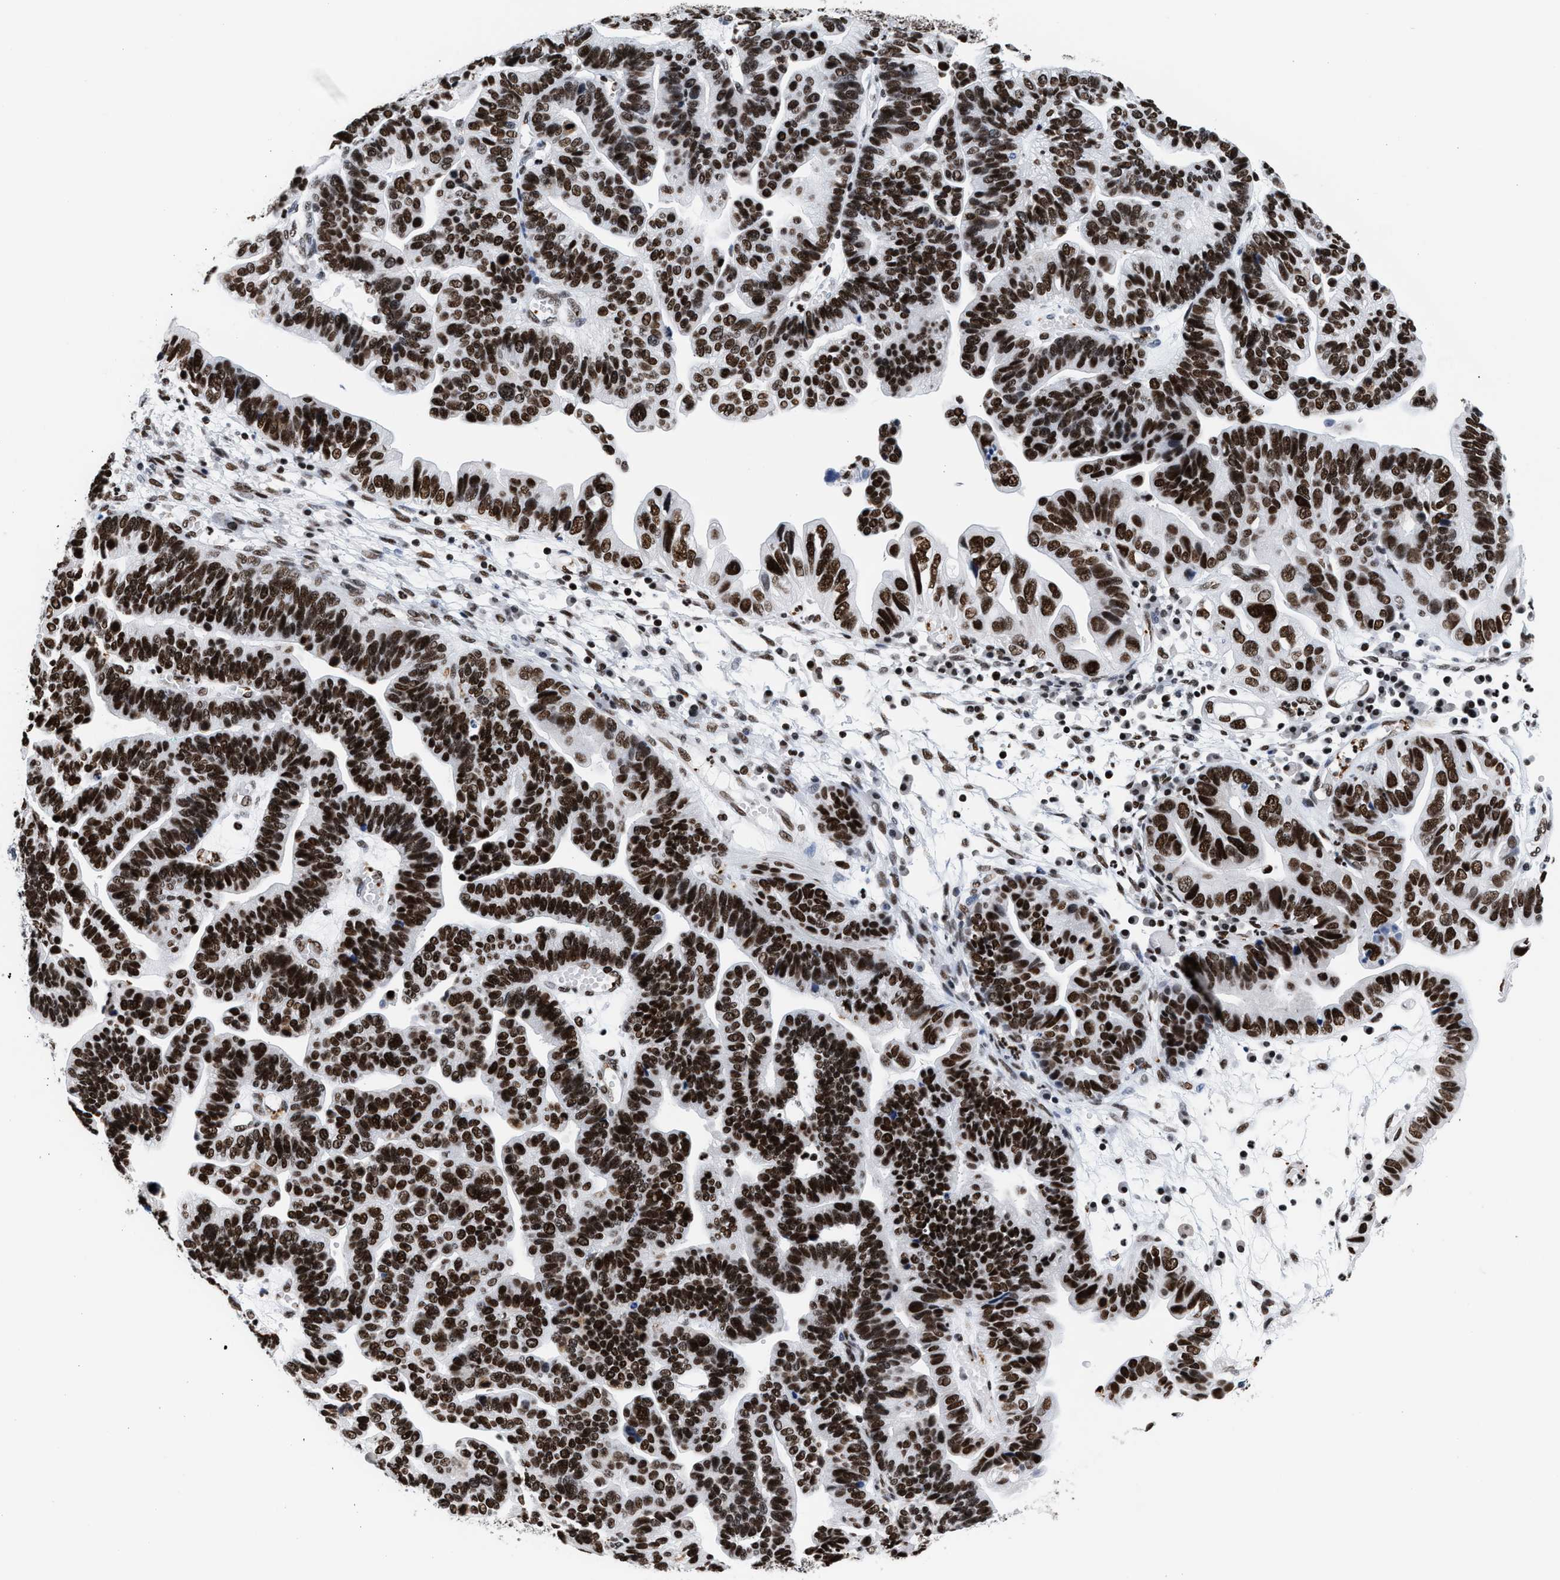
{"staining": {"intensity": "strong", "quantity": ">75%", "location": "nuclear"}, "tissue": "ovarian cancer", "cell_type": "Tumor cells", "image_type": "cancer", "snomed": [{"axis": "morphology", "description": "Cystadenocarcinoma, serous, NOS"}, {"axis": "topography", "description": "Ovary"}], "caption": "This photomicrograph shows IHC staining of human ovarian cancer (serous cystadenocarcinoma), with high strong nuclear staining in approximately >75% of tumor cells.", "gene": "RAD21", "patient": {"sex": "female", "age": 56}}